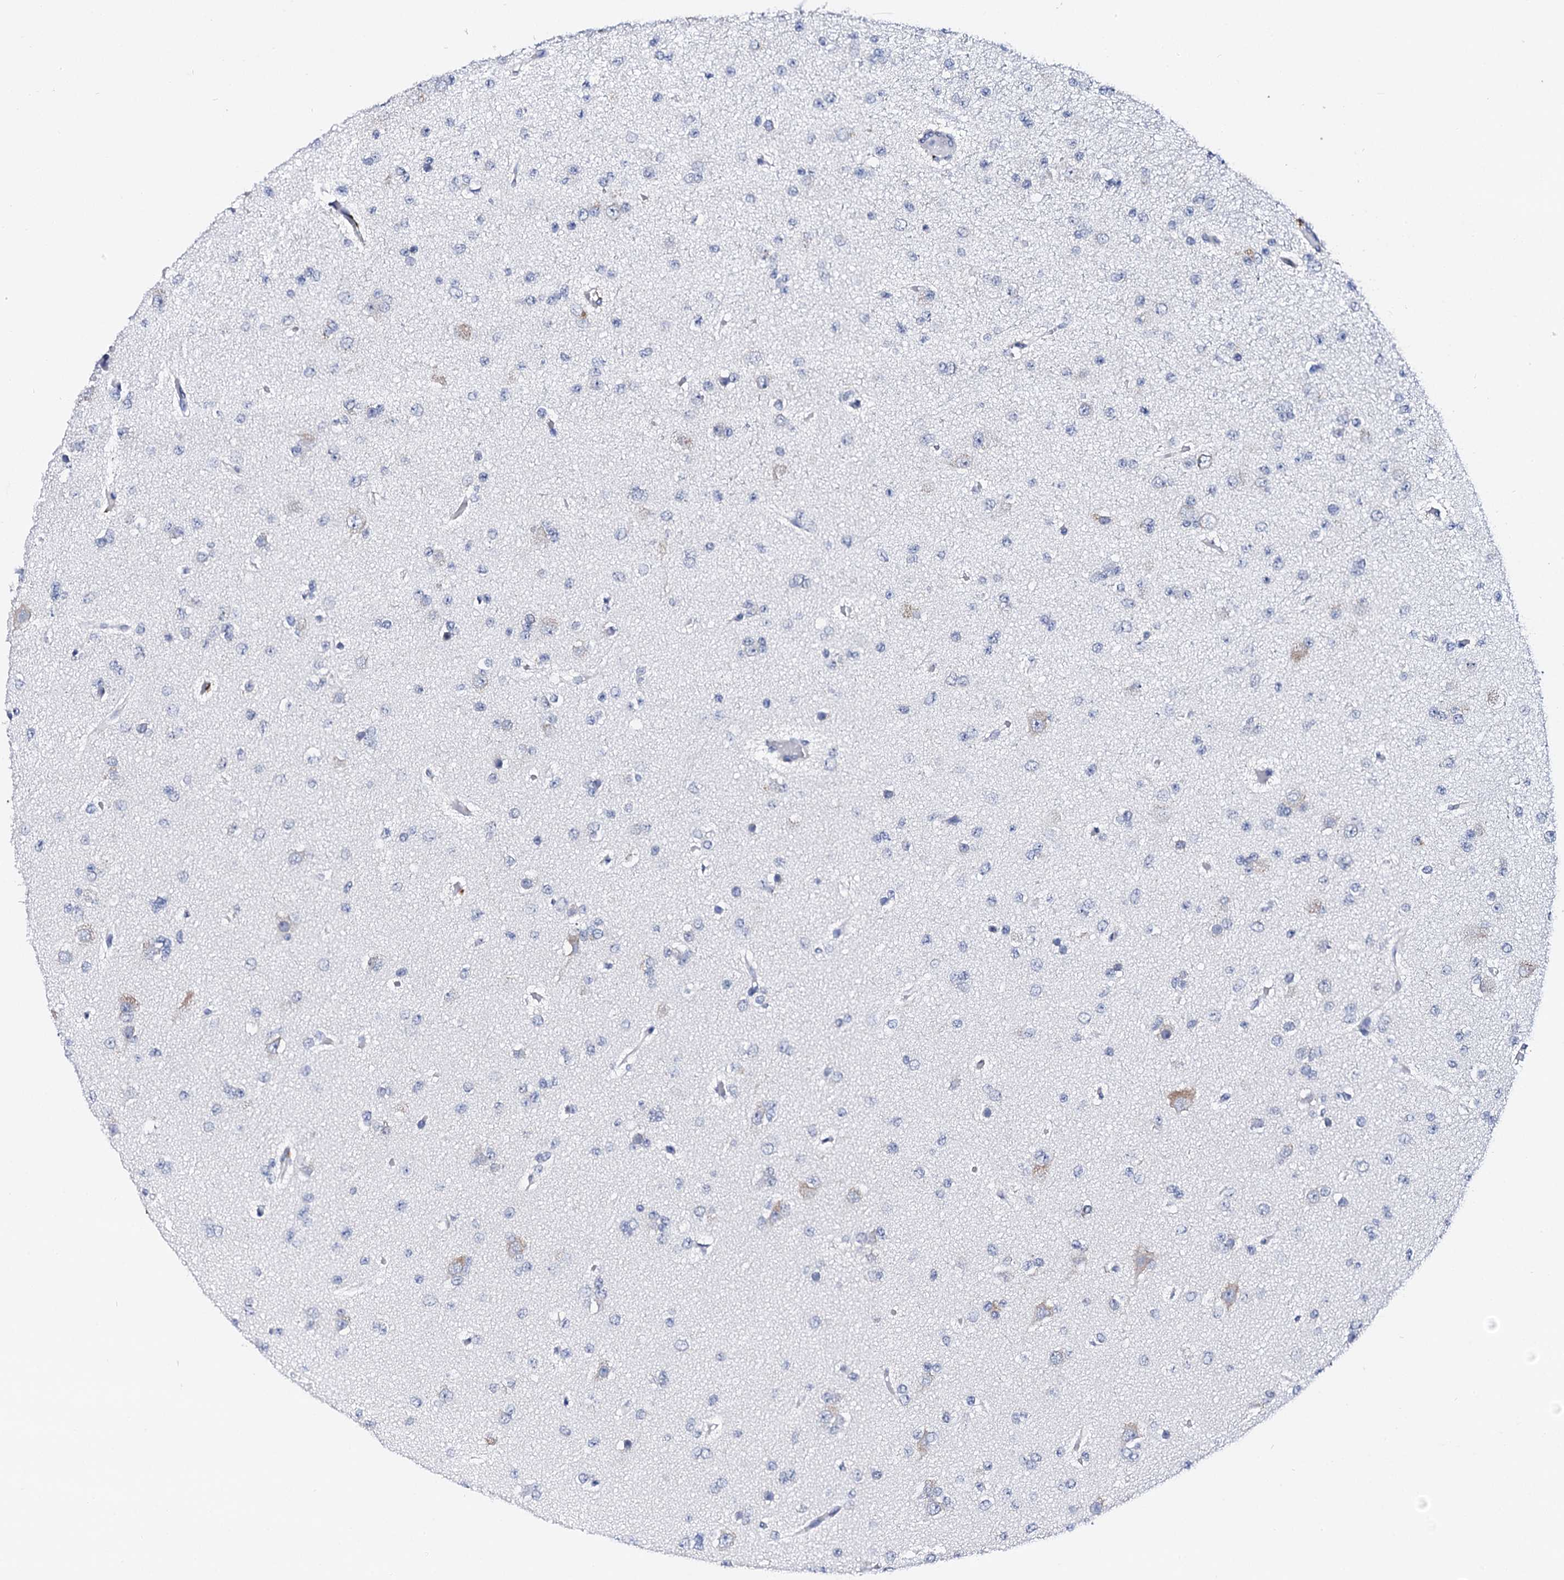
{"staining": {"intensity": "negative", "quantity": "none", "location": "none"}, "tissue": "glioma", "cell_type": "Tumor cells", "image_type": "cancer", "snomed": [{"axis": "morphology", "description": "Glioma, malignant, Low grade"}, {"axis": "topography", "description": "Brain"}], "caption": "The histopathology image demonstrates no staining of tumor cells in low-grade glioma (malignant).", "gene": "NUP58", "patient": {"sex": "female", "age": 22}}